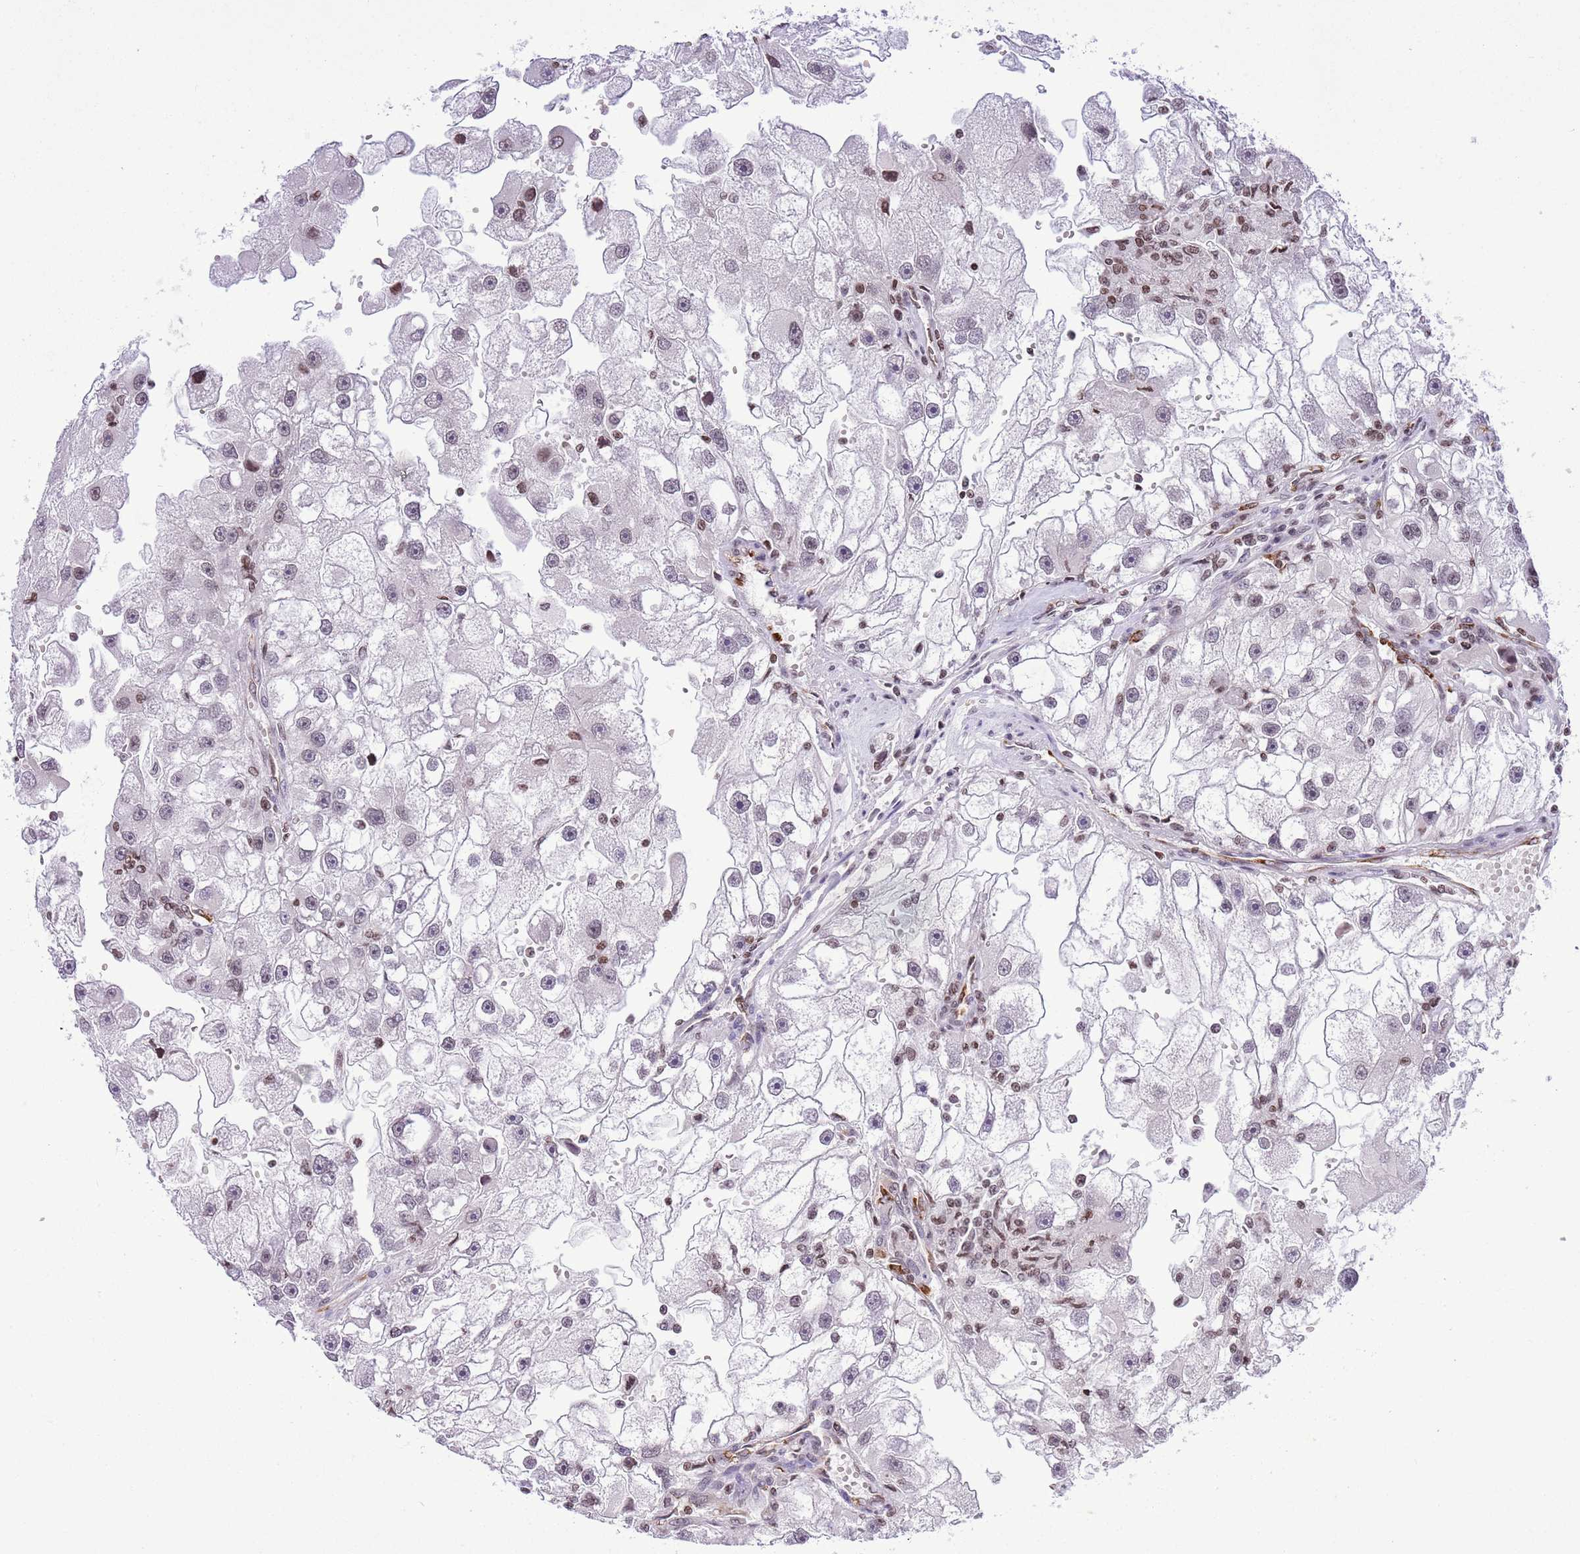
{"staining": {"intensity": "negative", "quantity": "none", "location": "none"}, "tissue": "renal cancer", "cell_type": "Tumor cells", "image_type": "cancer", "snomed": [{"axis": "morphology", "description": "Adenocarcinoma, NOS"}, {"axis": "topography", "description": "Kidney"}], "caption": "This is an immunohistochemistry (IHC) micrograph of adenocarcinoma (renal). There is no positivity in tumor cells.", "gene": "NRIP1", "patient": {"sex": "male", "age": 63}}